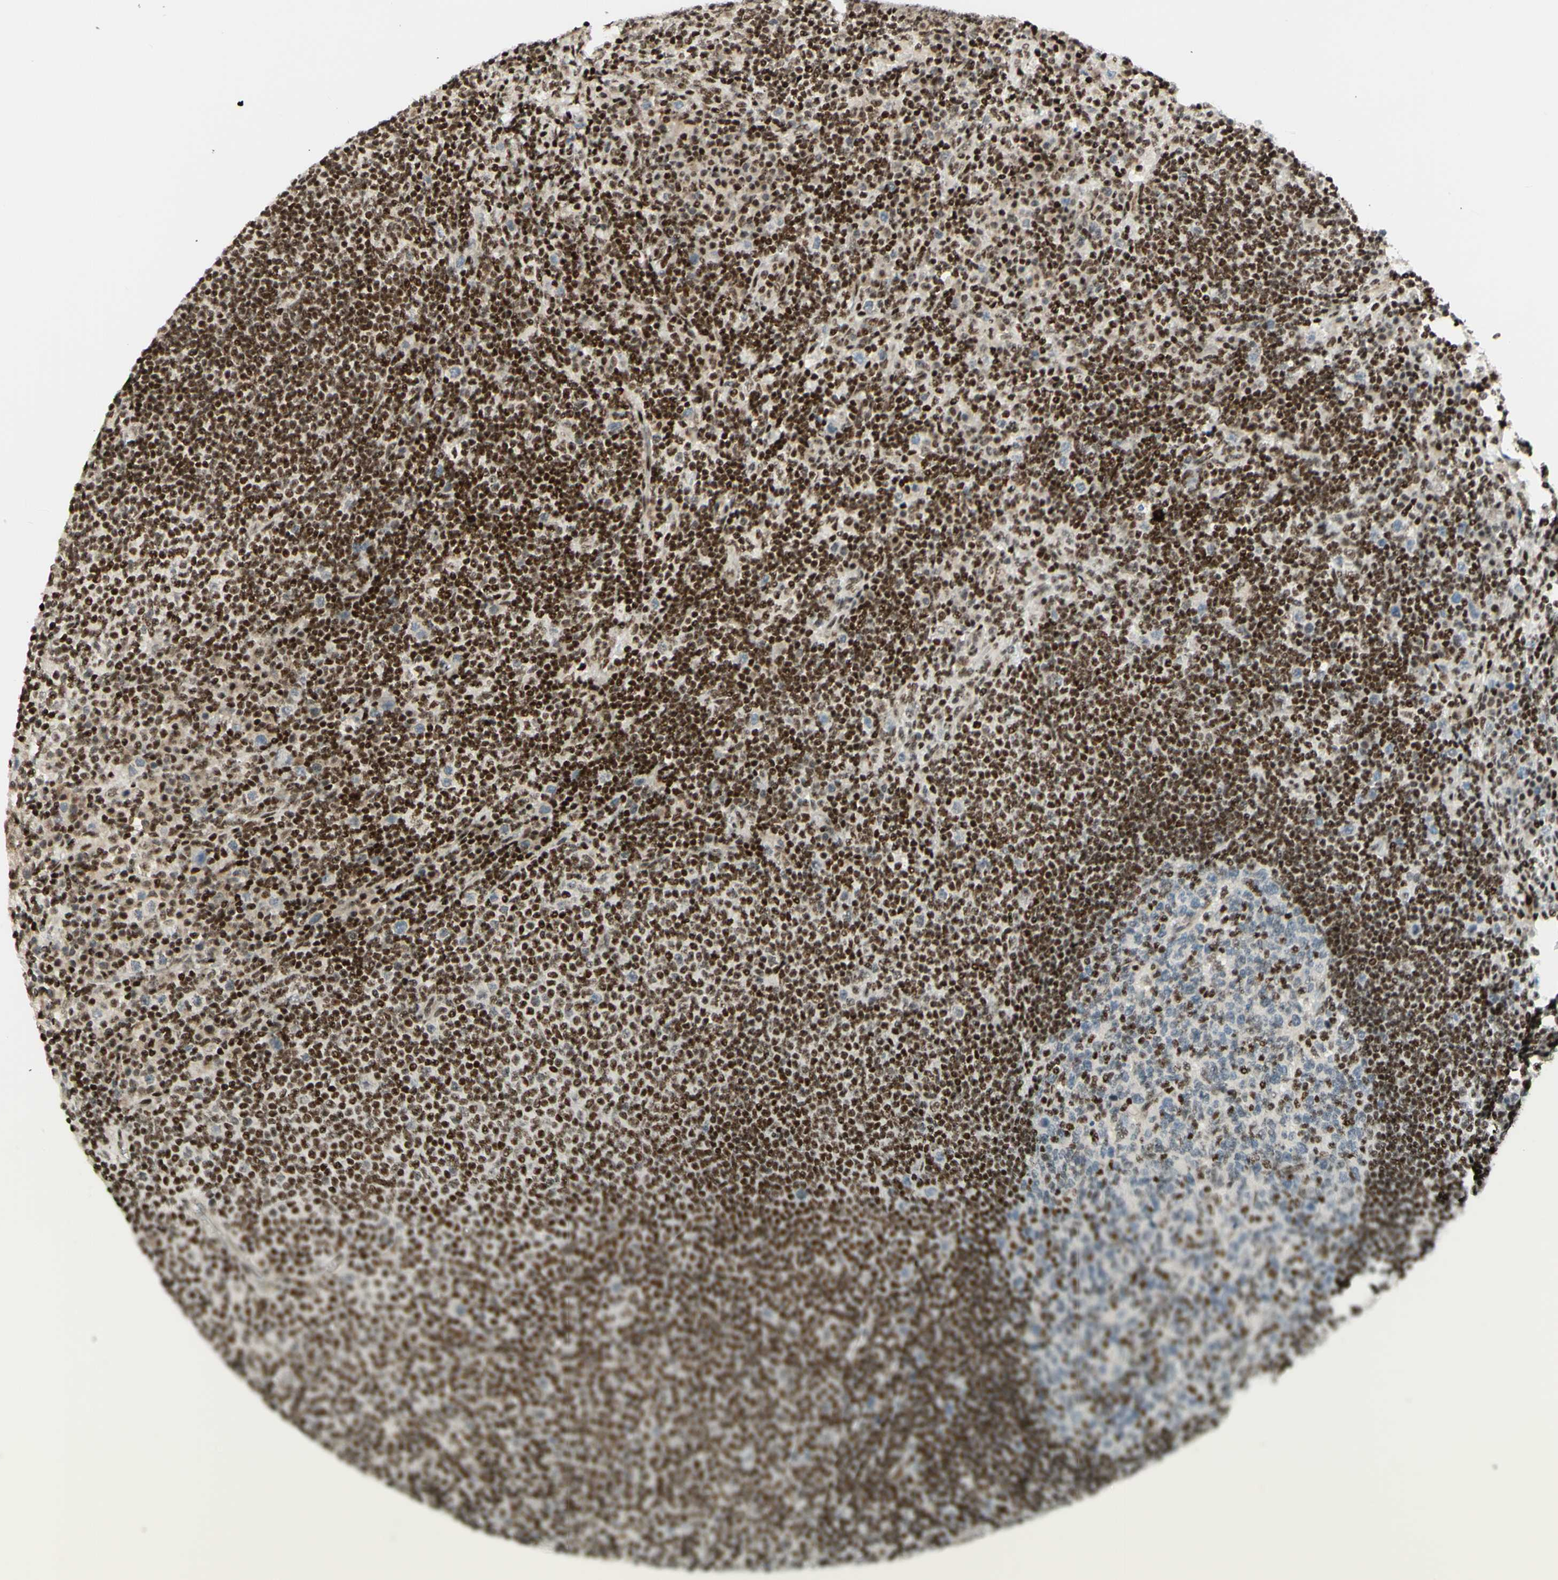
{"staining": {"intensity": "strong", "quantity": "<25%", "location": "nuclear"}, "tissue": "lymph node", "cell_type": "Germinal center cells", "image_type": "normal", "snomed": [{"axis": "morphology", "description": "Normal tissue, NOS"}, {"axis": "topography", "description": "Lymph node"}], "caption": "Lymph node stained with immunohistochemistry (IHC) exhibits strong nuclear expression in about <25% of germinal center cells.", "gene": "CDKL5", "patient": {"sex": "female", "age": 53}}